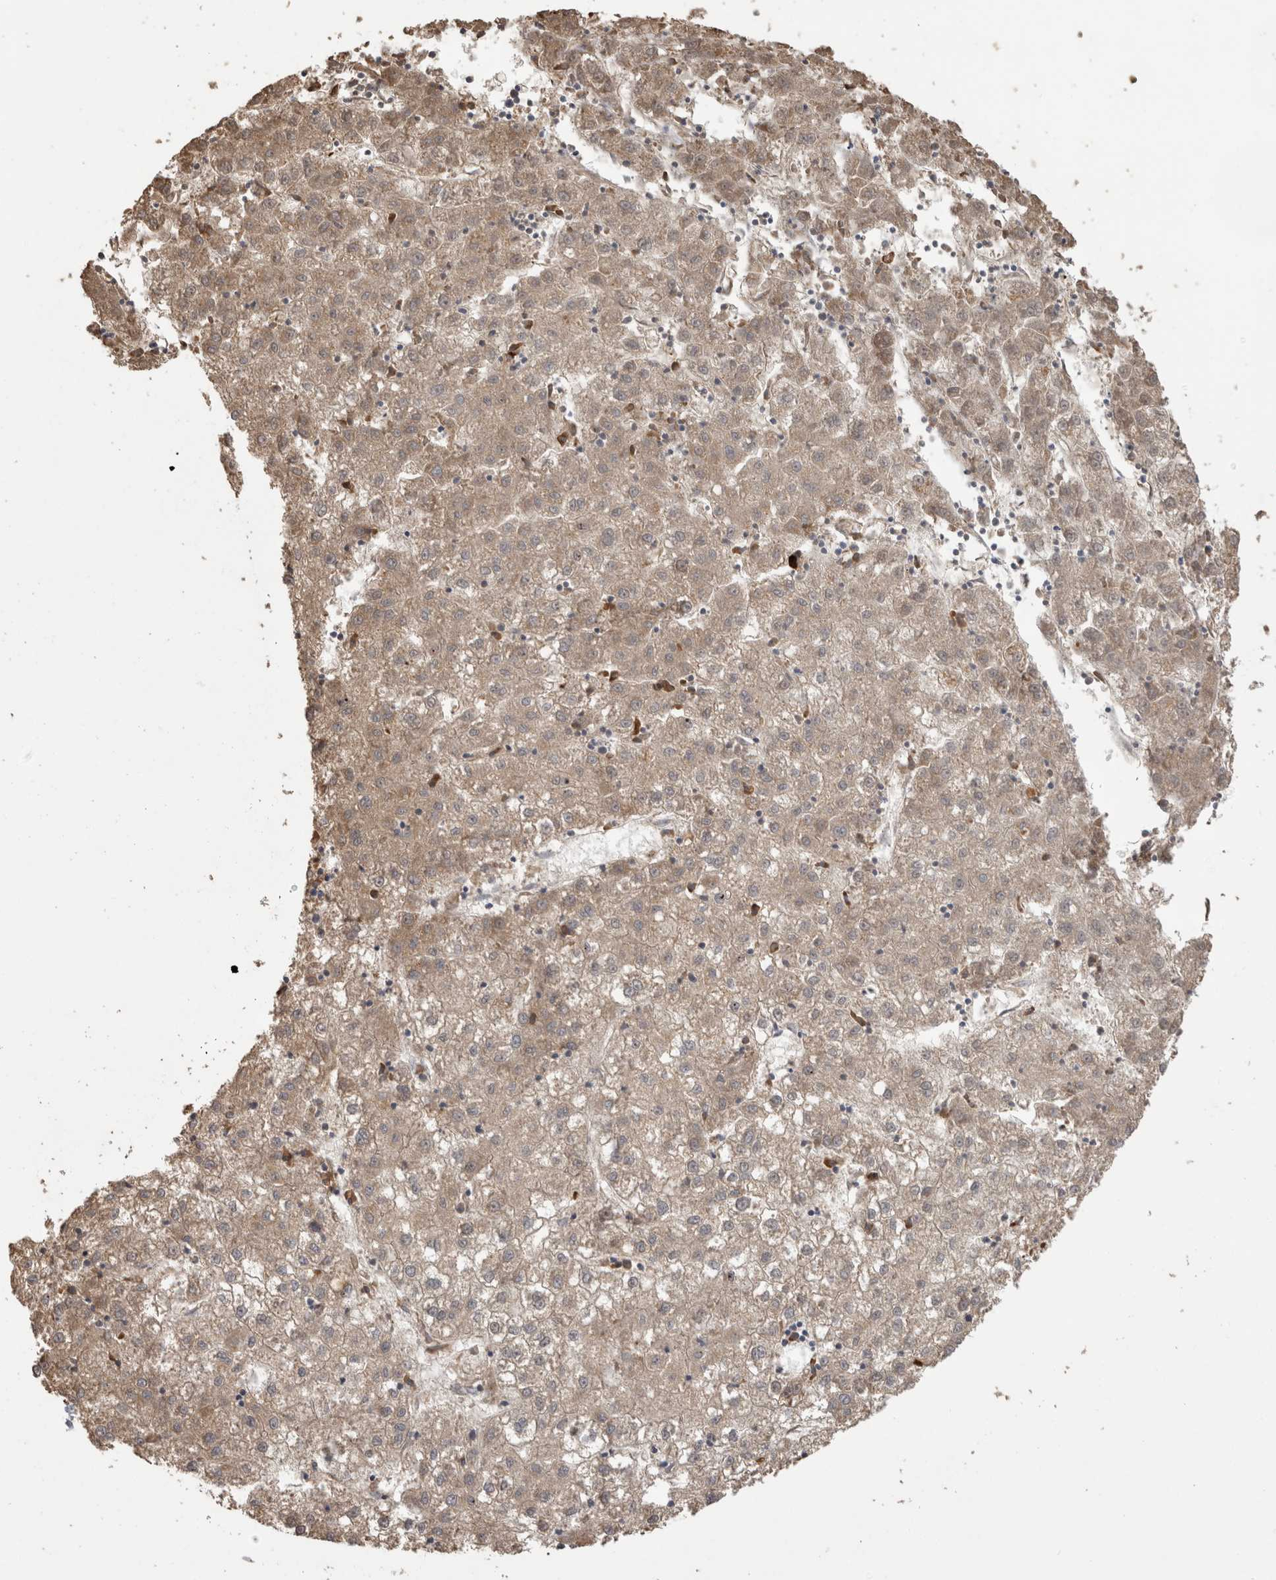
{"staining": {"intensity": "weak", "quantity": ">75%", "location": "cytoplasmic/membranous"}, "tissue": "liver cancer", "cell_type": "Tumor cells", "image_type": "cancer", "snomed": [{"axis": "morphology", "description": "Carcinoma, Hepatocellular, NOS"}, {"axis": "topography", "description": "Liver"}], "caption": "Hepatocellular carcinoma (liver) was stained to show a protein in brown. There is low levels of weak cytoplasmic/membranous staining in about >75% of tumor cells. (Stains: DAB in brown, nuclei in blue, Microscopy: brightfield microscopy at high magnification).", "gene": "TBCE", "patient": {"sex": "male", "age": 72}}